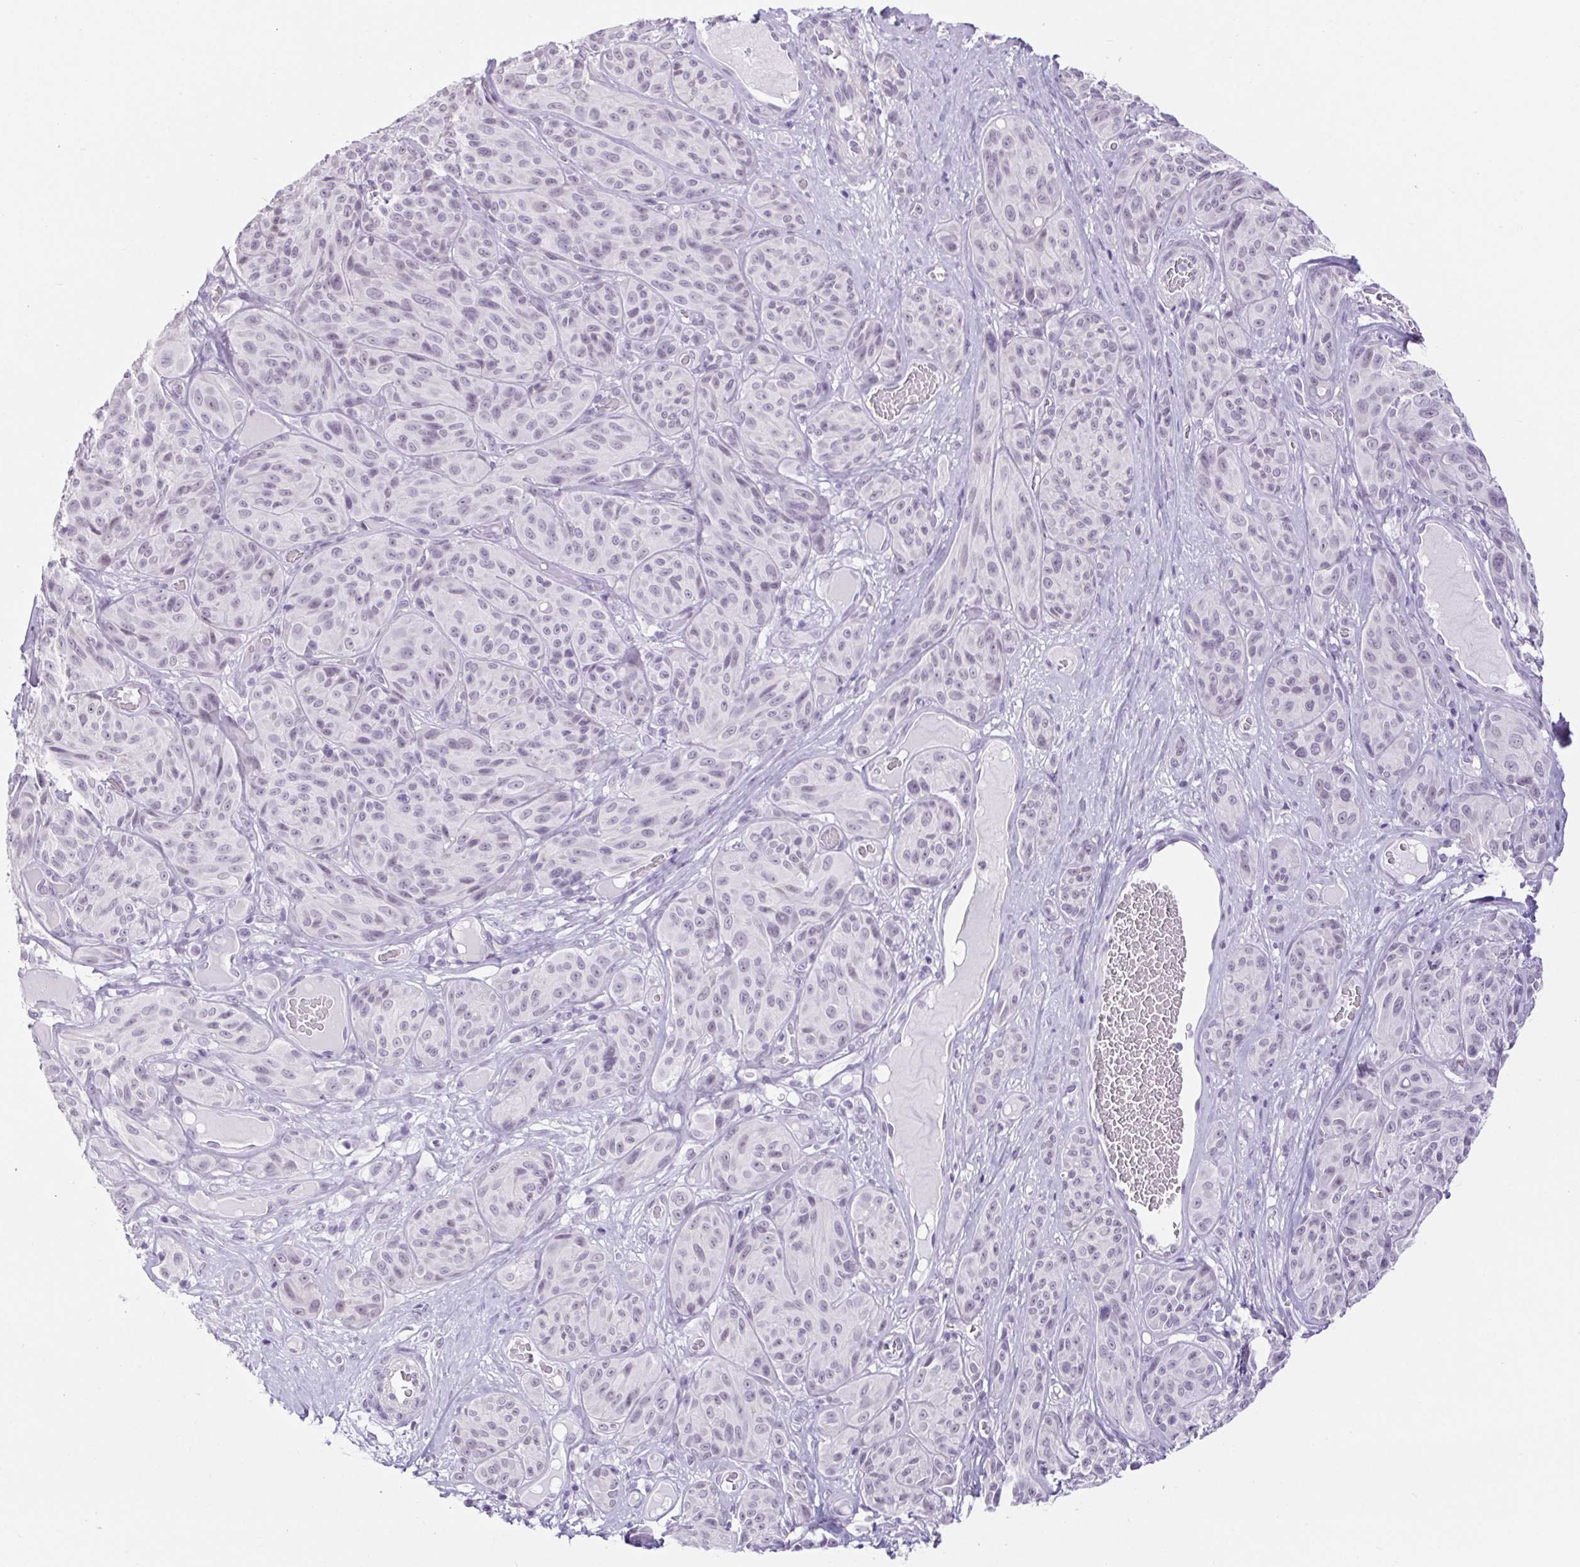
{"staining": {"intensity": "negative", "quantity": "none", "location": "none"}, "tissue": "melanoma", "cell_type": "Tumor cells", "image_type": "cancer", "snomed": [{"axis": "morphology", "description": "Malignant melanoma, NOS"}, {"axis": "topography", "description": "Skin"}], "caption": "Immunohistochemistry (IHC) image of human melanoma stained for a protein (brown), which exhibits no expression in tumor cells. (Immunohistochemistry, brightfield microscopy, high magnification).", "gene": "BCAS1", "patient": {"sex": "male", "age": 91}}